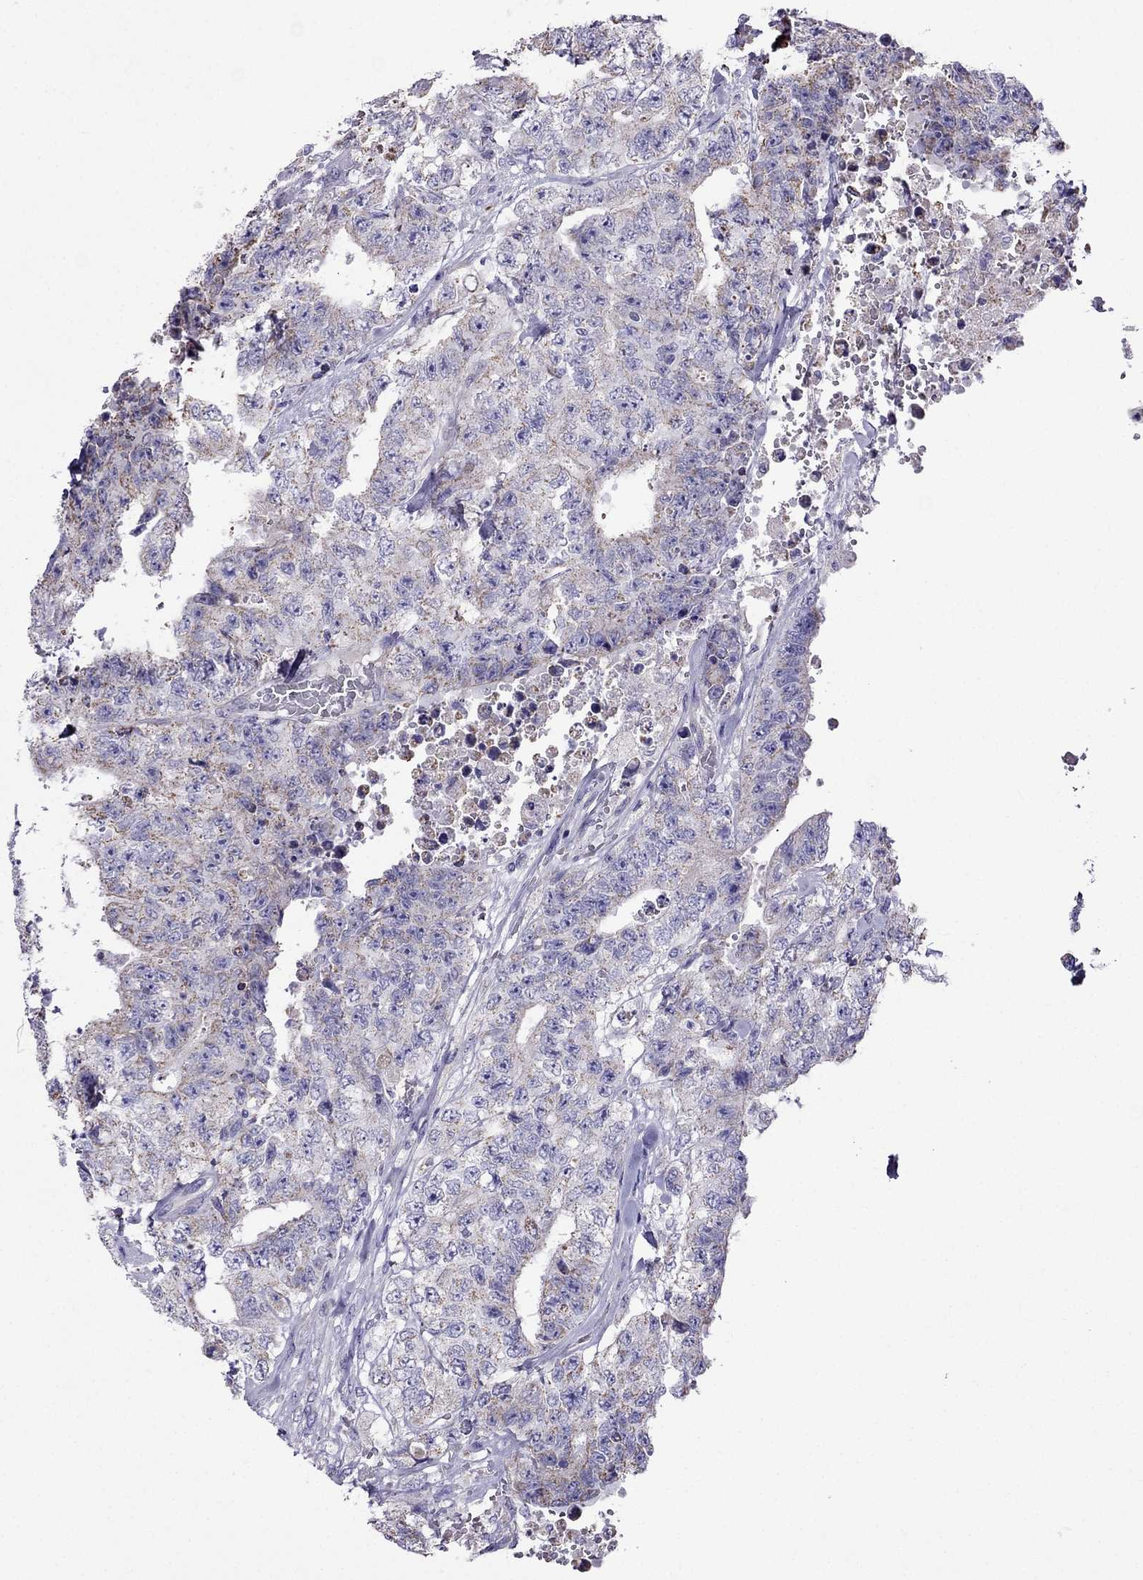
{"staining": {"intensity": "weak", "quantity": ">75%", "location": "cytoplasmic/membranous"}, "tissue": "testis cancer", "cell_type": "Tumor cells", "image_type": "cancer", "snomed": [{"axis": "morphology", "description": "Carcinoma, Embryonal, NOS"}, {"axis": "topography", "description": "Testis"}], "caption": "Immunohistochemistry (IHC) histopathology image of testis cancer (embryonal carcinoma) stained for a protein (brown), which demonstrates low levels of weak cytoplasmic/membranous staining in about >75% of tumor cells.", "gene": "DSC1", "patient": {"sex": "male", "age": 24}}